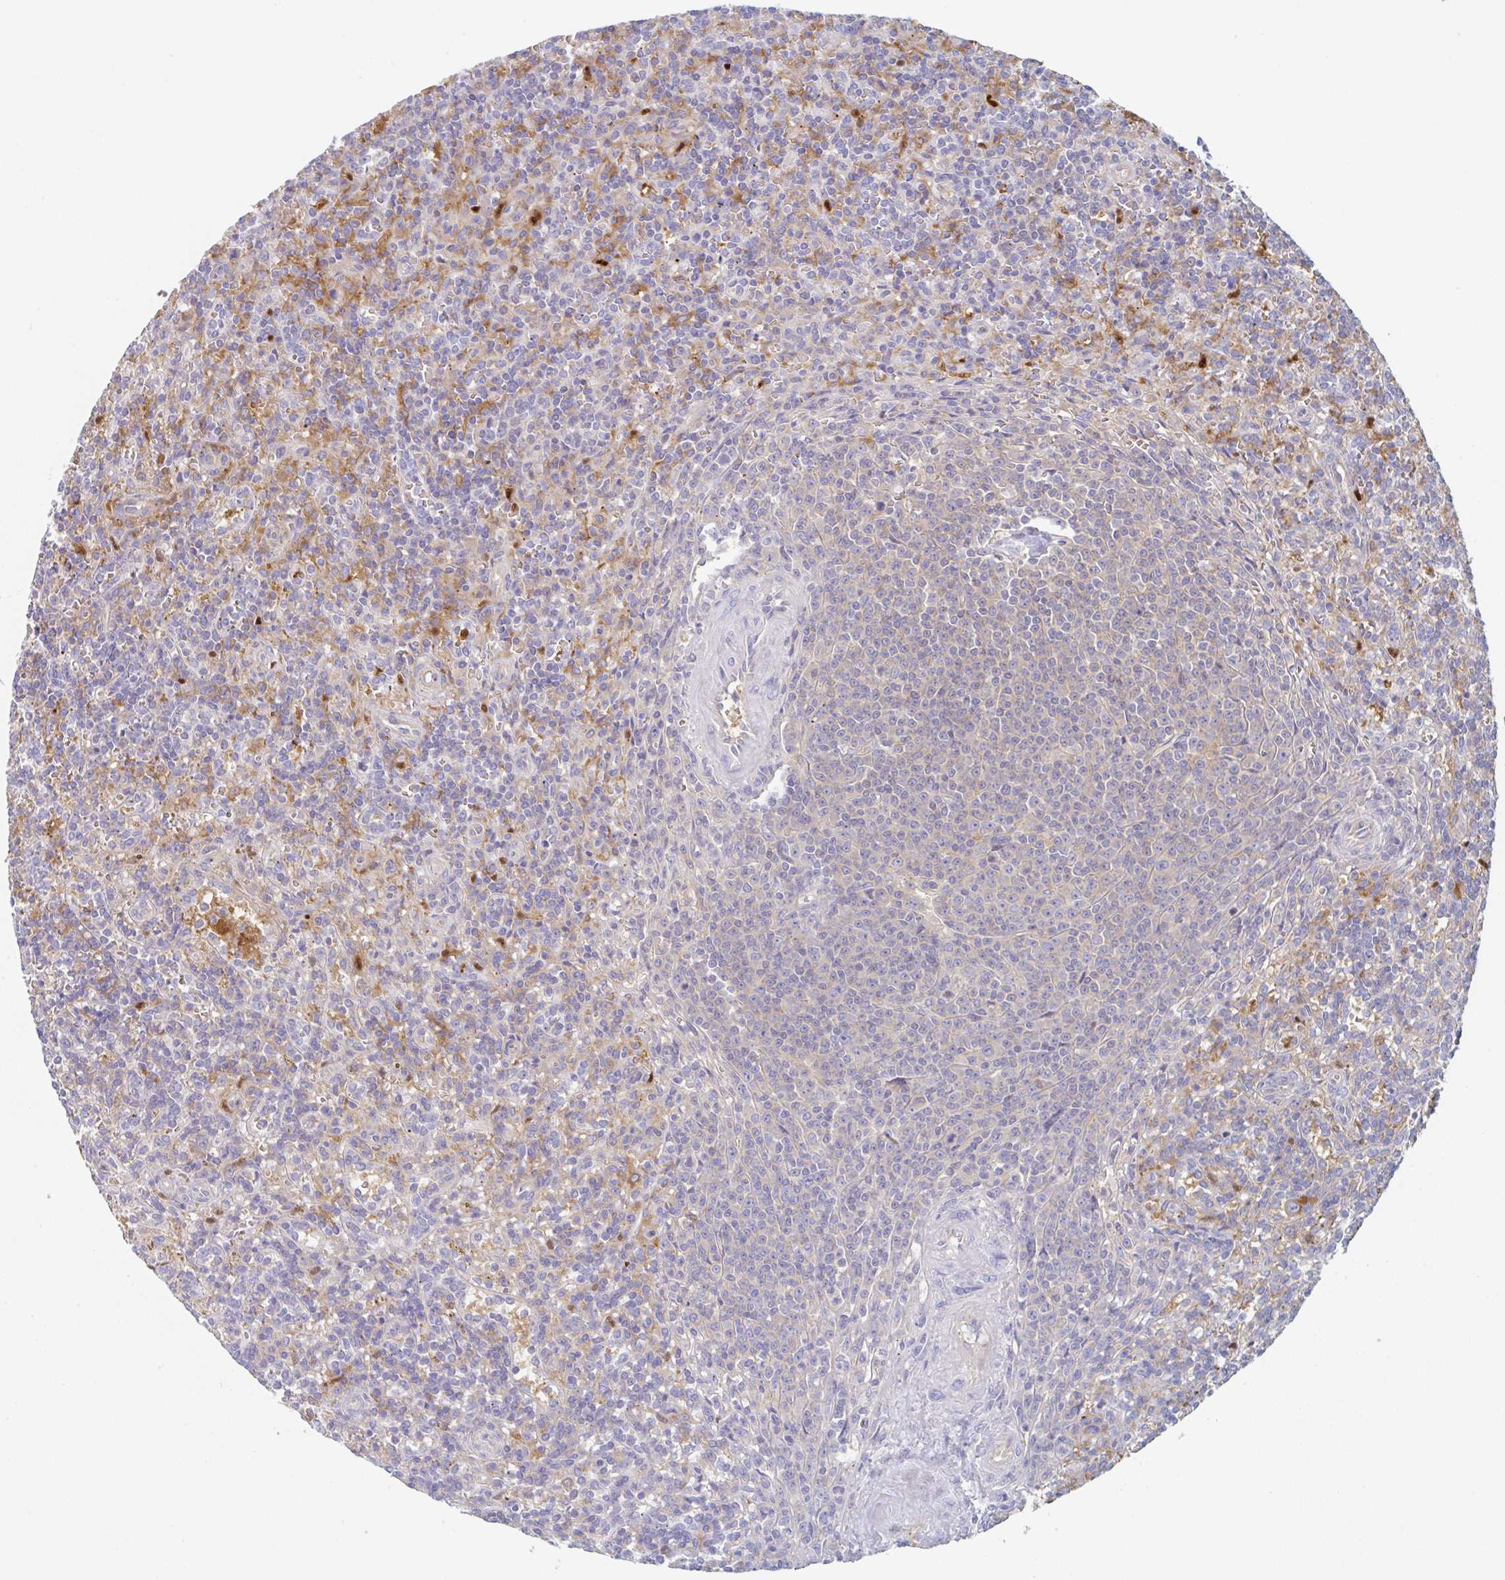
{"staining": {"intensity": "negative", "quantity": "none", "location": "none"}, "tissue": "lymphoma", "cell_type": "Tumor cells", "image_type": "cancer", "snomed": [{"axis": "morphology", "description": "Malignant lymphoma, non-Hodgkin's type, Low grade"}, {"axis": "topography", "description": "Spleen"}], "caption": "The micrograph displays no significant positivity in tumor cells of low-grade malignant lymphoma, non-Hodgkin's type.", "gene": "AMPD2", "patient": {"sex": "male", "age": 67}}